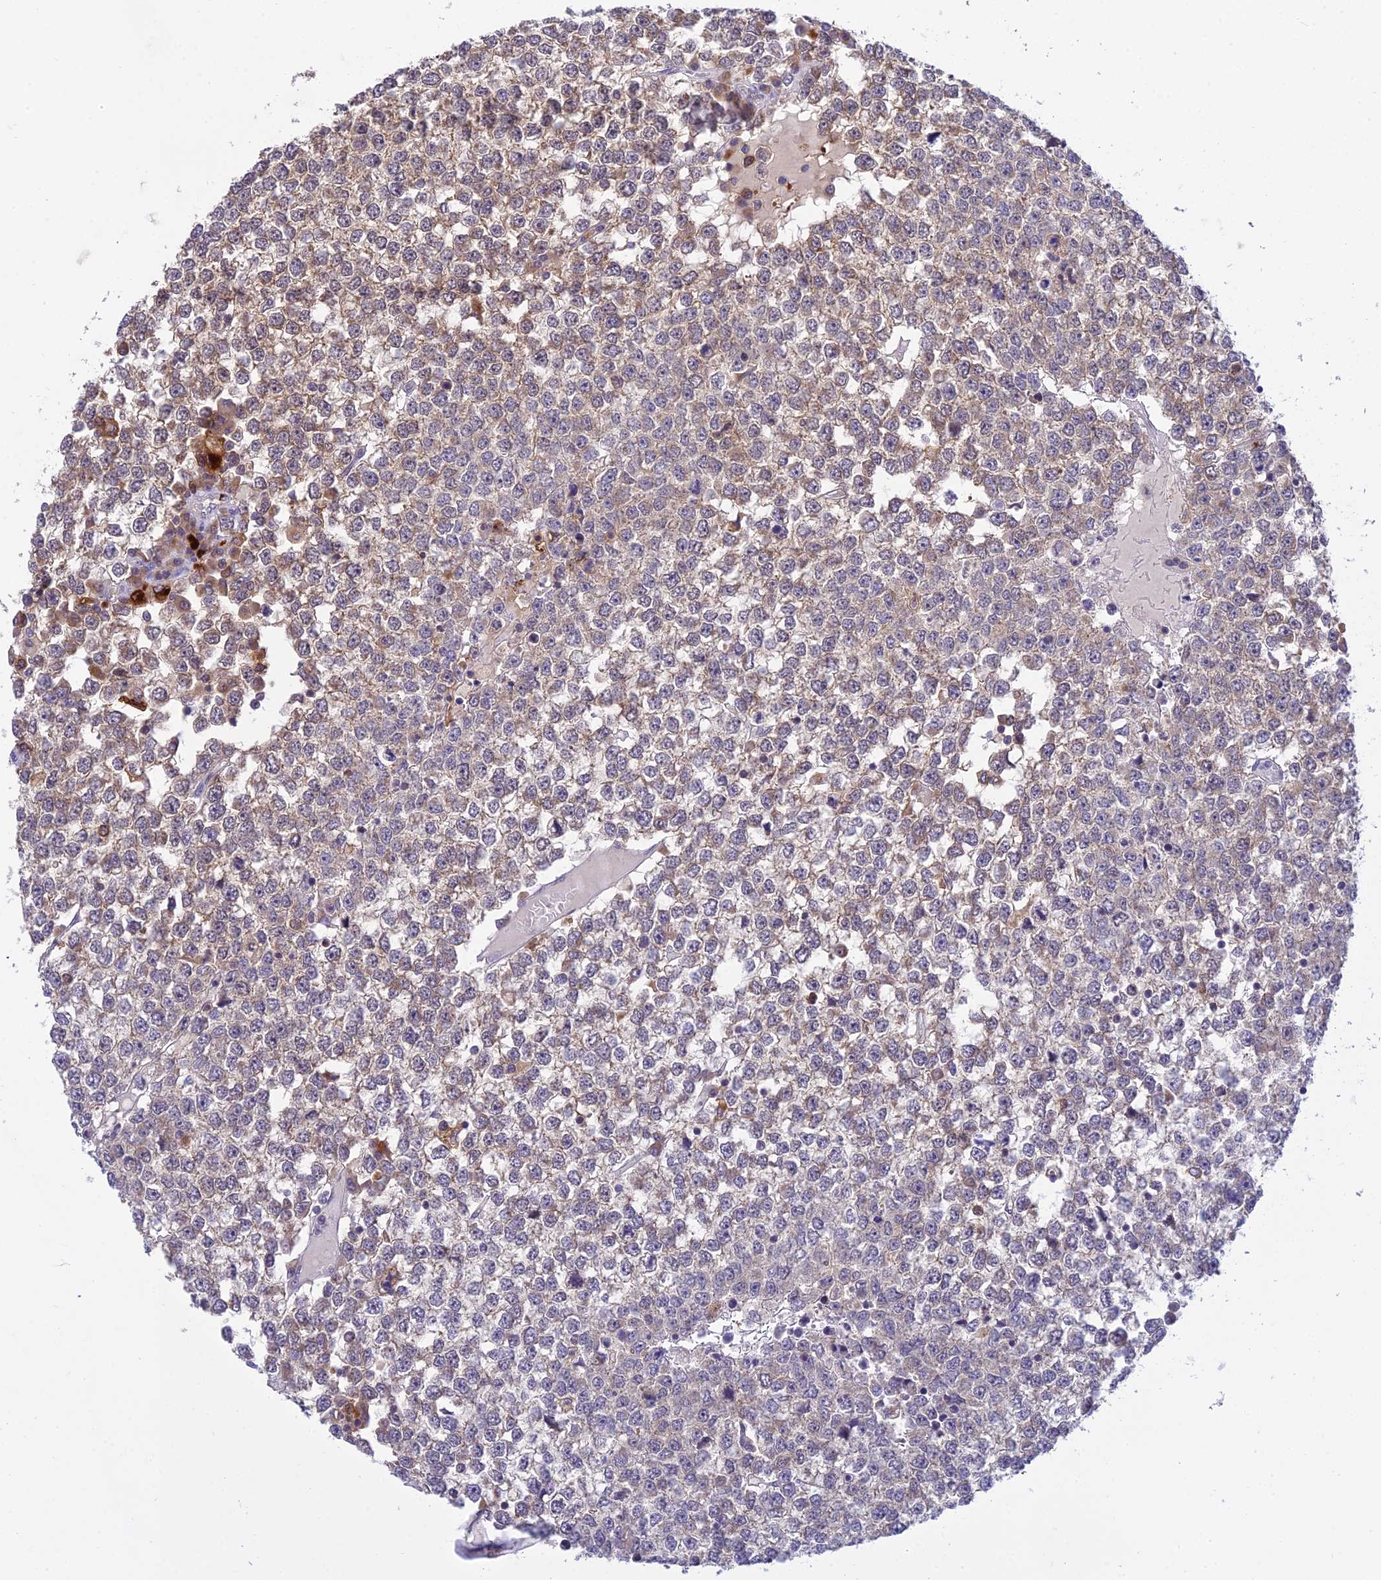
{"staining": {"intensity": "weak", "quantity": "<25%", "location": "cytoplasmic/membranous"}, "tissue": "testis cancer", "cell_type": "Tumor cells", "image_type": "cancer", "snomed": [{"axis": "morphology", "description": "Seminoma, NOS"}, {"axis": "topography", "description": "Testis"}], "caption": "Immunohistochemical staining of human seminoma (testis) demonstrates no significant expression in tumor cells.", "gene": "UBE2G1", "patient": {"sex": "male", "age": 65}}